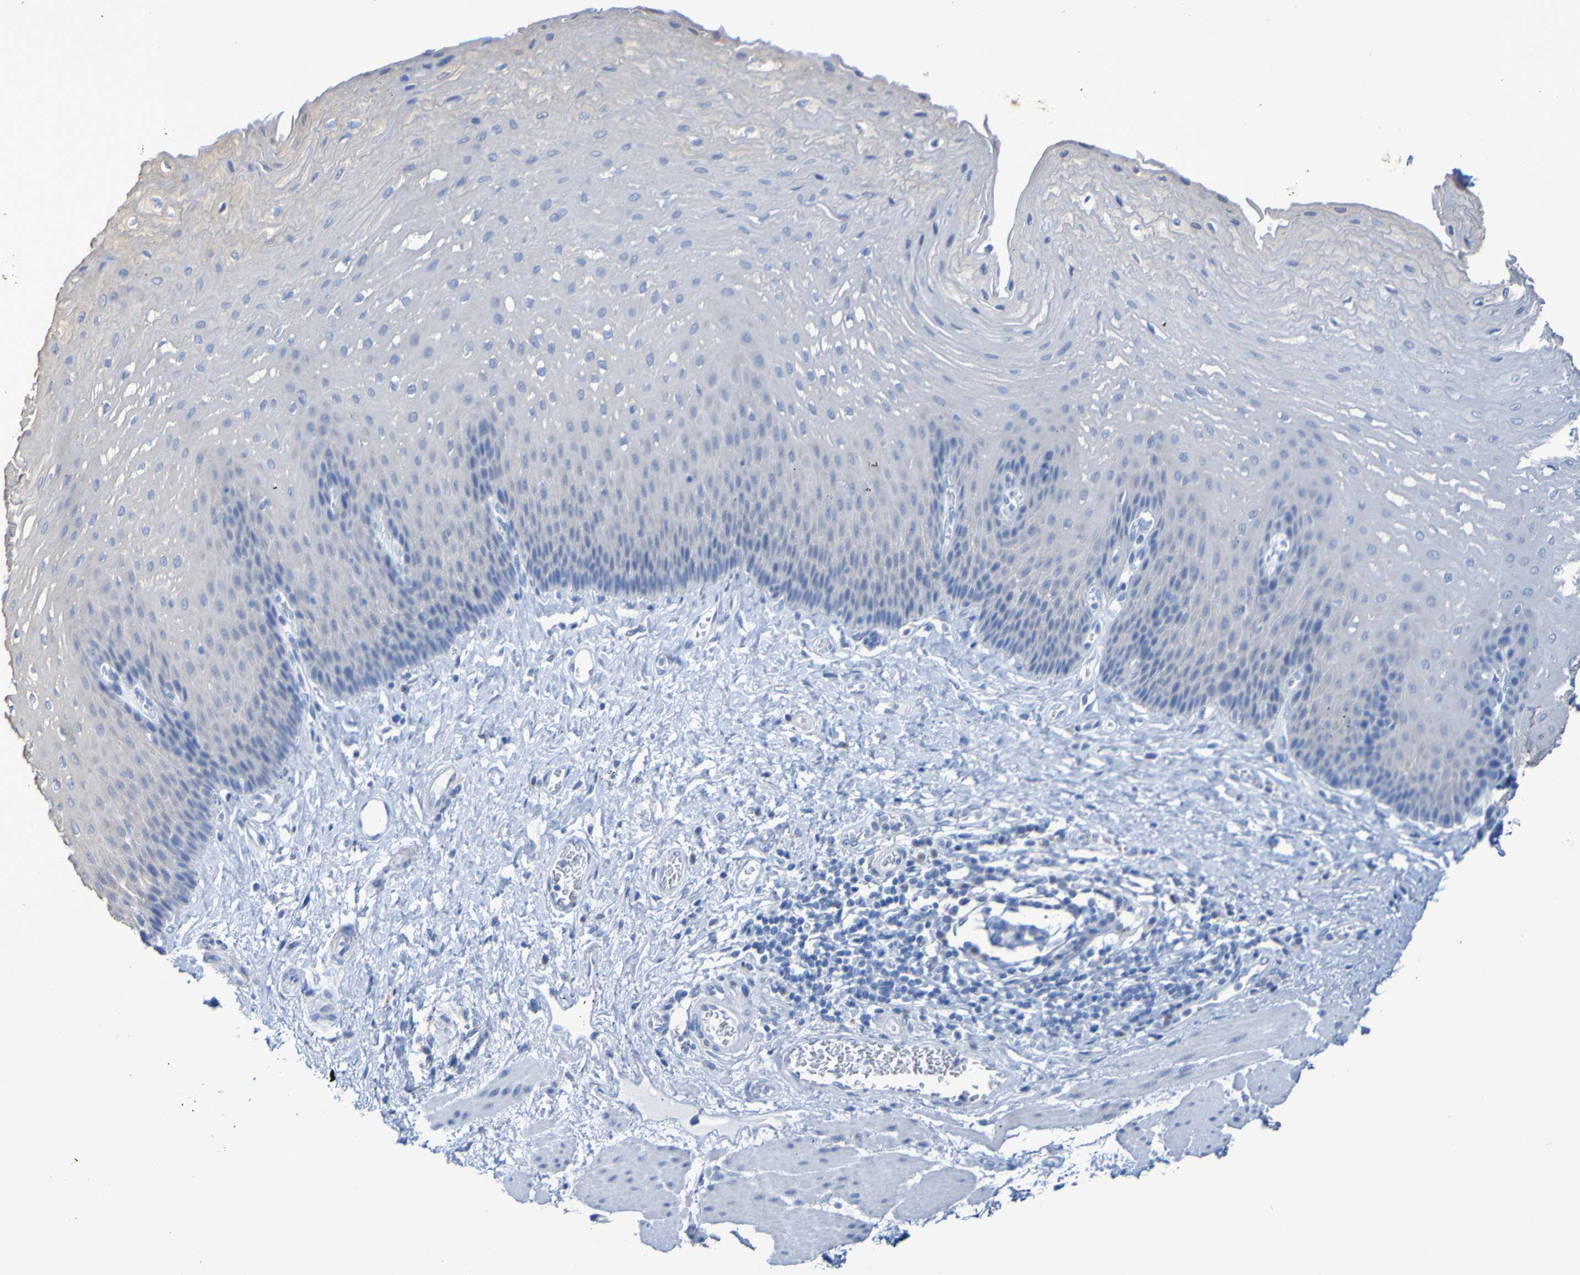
{"staining": {"intensity": "negative", "quantity": "none", "location": "none"}, "tissue": "esophagus", "cell_type": "Squamous epithelial cells", "image_type": "normal", "snomed": [{"axis": "morphology", "description": "Normal tissue, NOS"}, {"axis": "topography", "description": "Esophagus"}], "caption": "Immunohistochemistry micrograph of normal esophagus stained for a protein (brown), which demonstrates no positivity in squamous epithelial cells.", "gene": "ACMSD", "patient": {"sex": "female", "age": 72}}